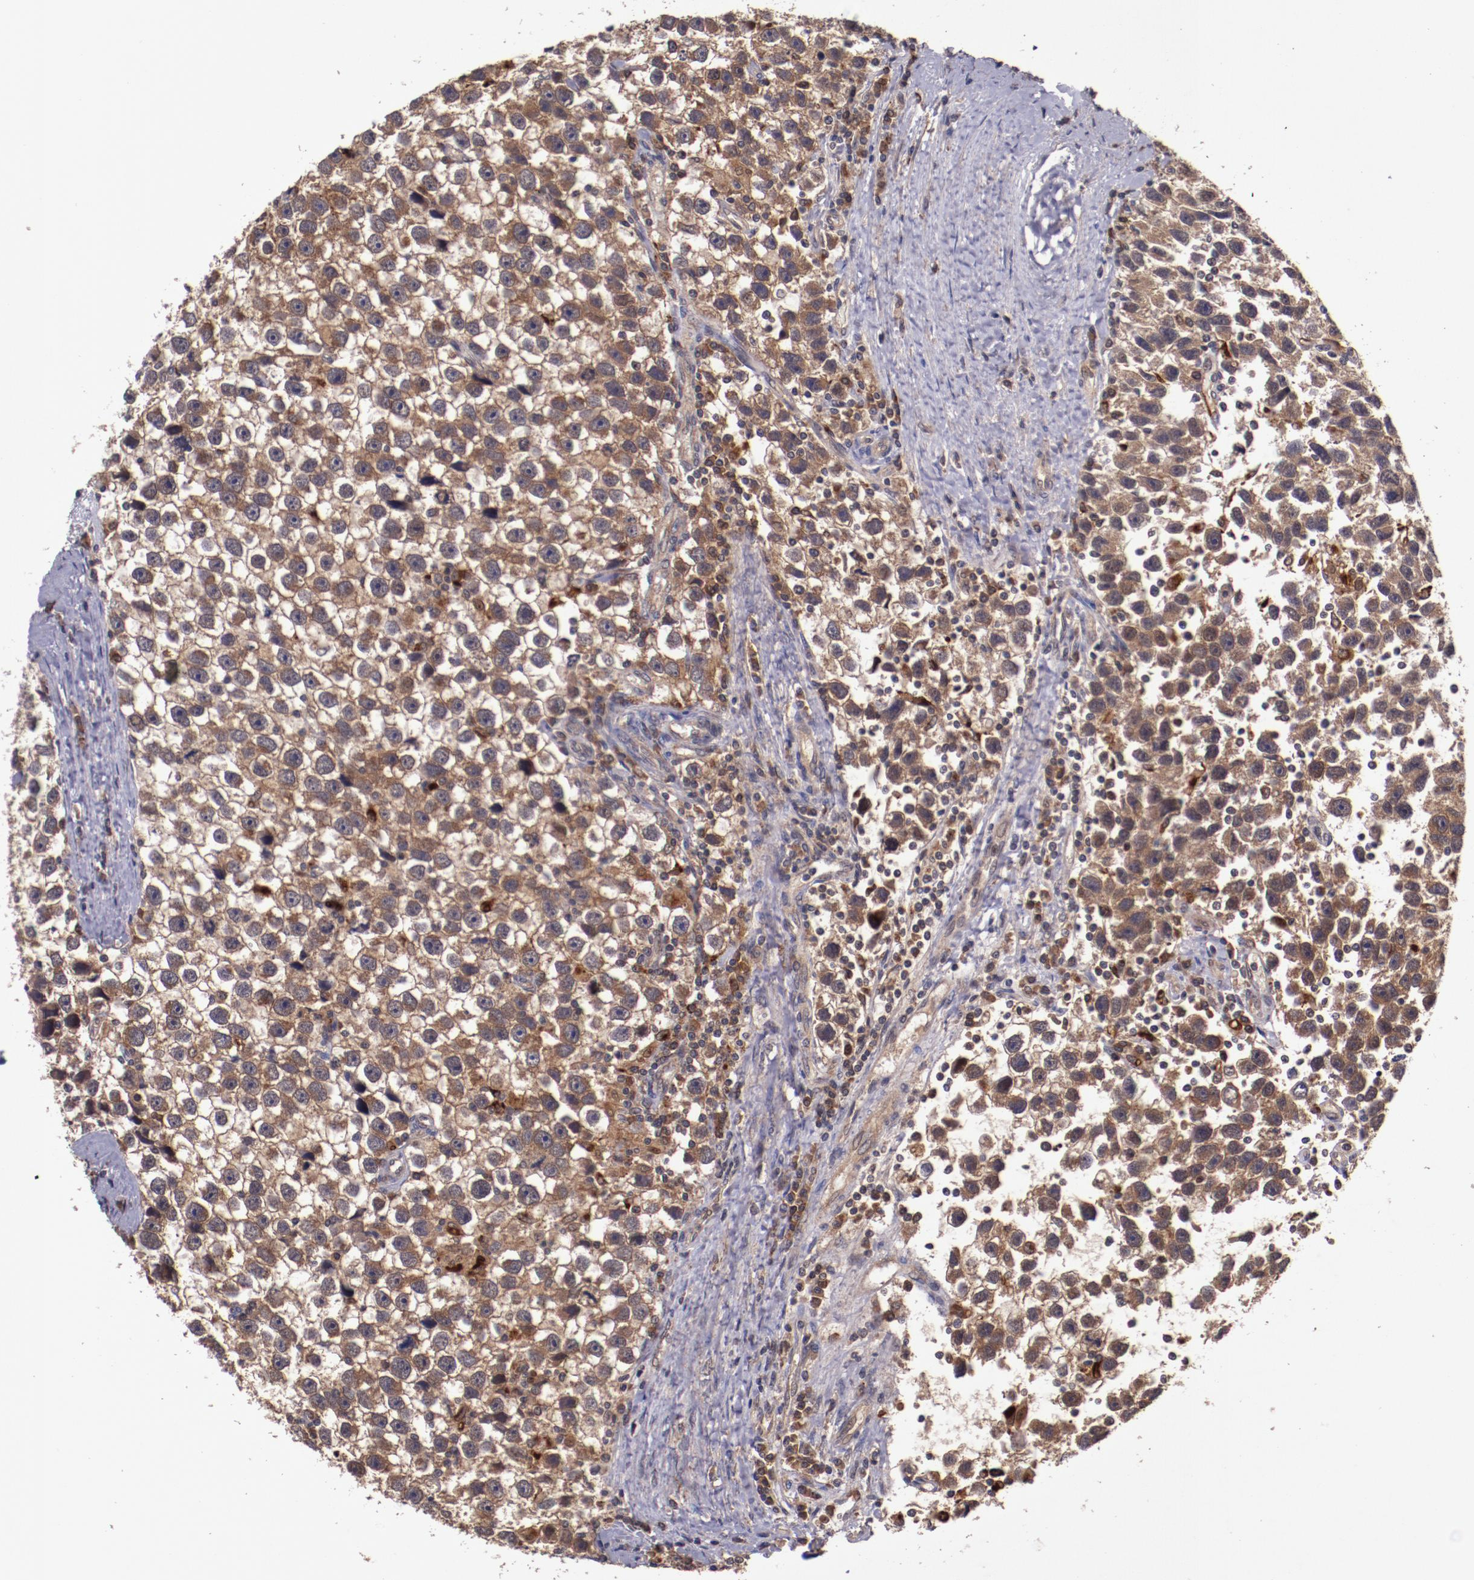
{"staining": {"intensity": "moderate", "quantity": ">75%", "location": "cytoplasmic/membranous"}, "tissue": "testis cancer", "cell_type": "Tumor cells", "image_type": "cancer", "snomed": [{"axis": "morphology", "description": "Seminoma, NOS"}, {"axis": "topography", "description": "Testis"}], "caption": "Human testis cancer (seminoma) stained for a protein (brown) exhibits moderate cytoplasmic/membranous positive positivity in about >75% of tumor cells.", "gene": "FTSJ1", "patient": {"sex": "male", "age": 43}}